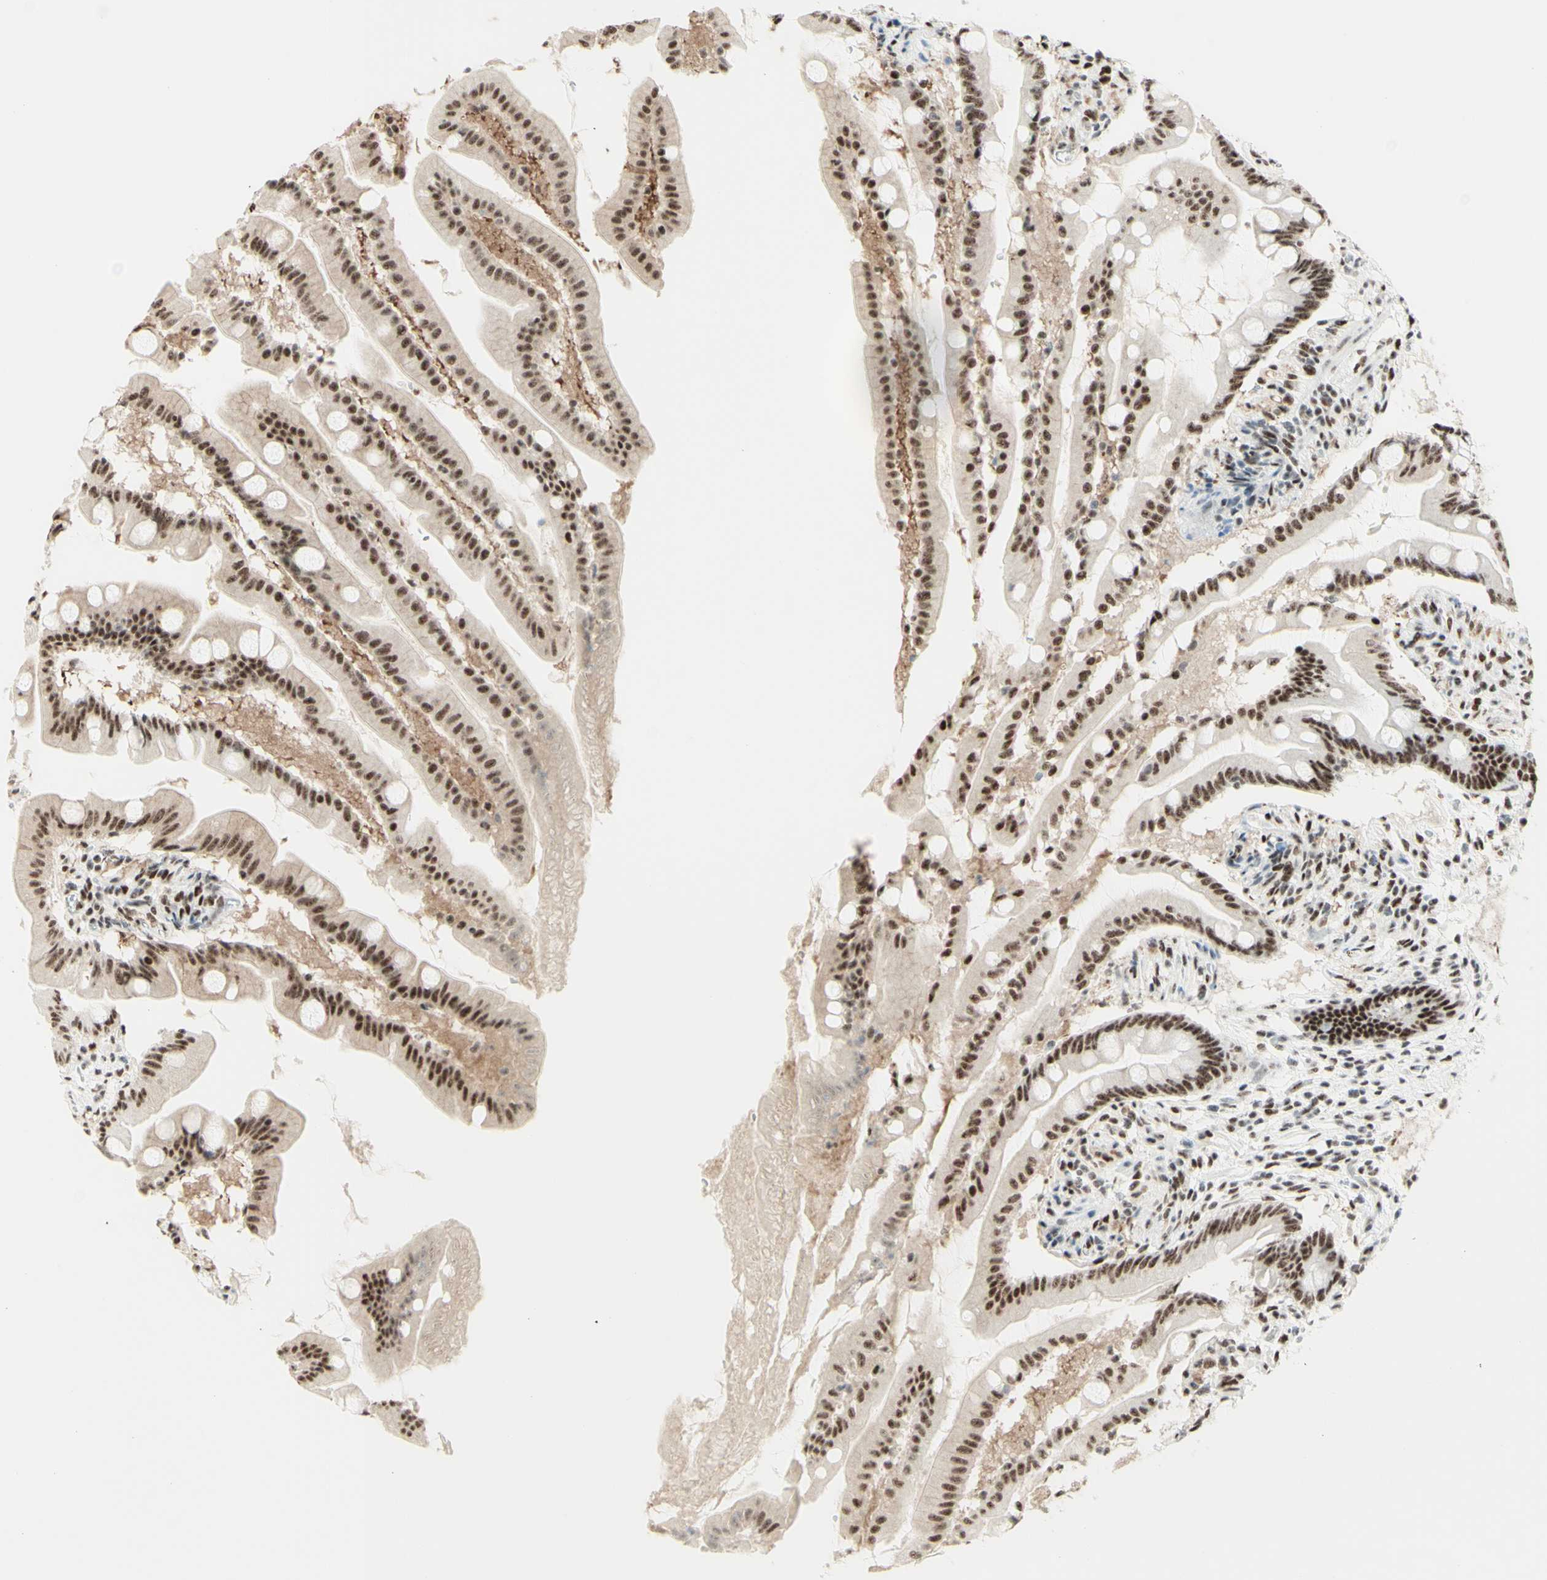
{"staining": {"intensity": "moderate", "quantity": ">75%", "location": "cytoplasmic/membranous,nuclear"}, "tissue": "small intestine", "cell_type": "Glandular cells", "image_type": "normal", "snomed": [{"axis": "morphology", "description": "Normal tissue, NOS"}, {"axis": "topography", "description": "Small intestine"}], "caption": "Protein analysis of unremarkable small intestine displays moderate cytoplasmic/membranous,nuclear positivity in about >75% of glandular cells. Using DAB (brown) and hematoxylin (blue) stains, captured at high magnification using brightfield microscopy.", "gene": "WTAP", "patient": {"sex": "female", "age": 56}}